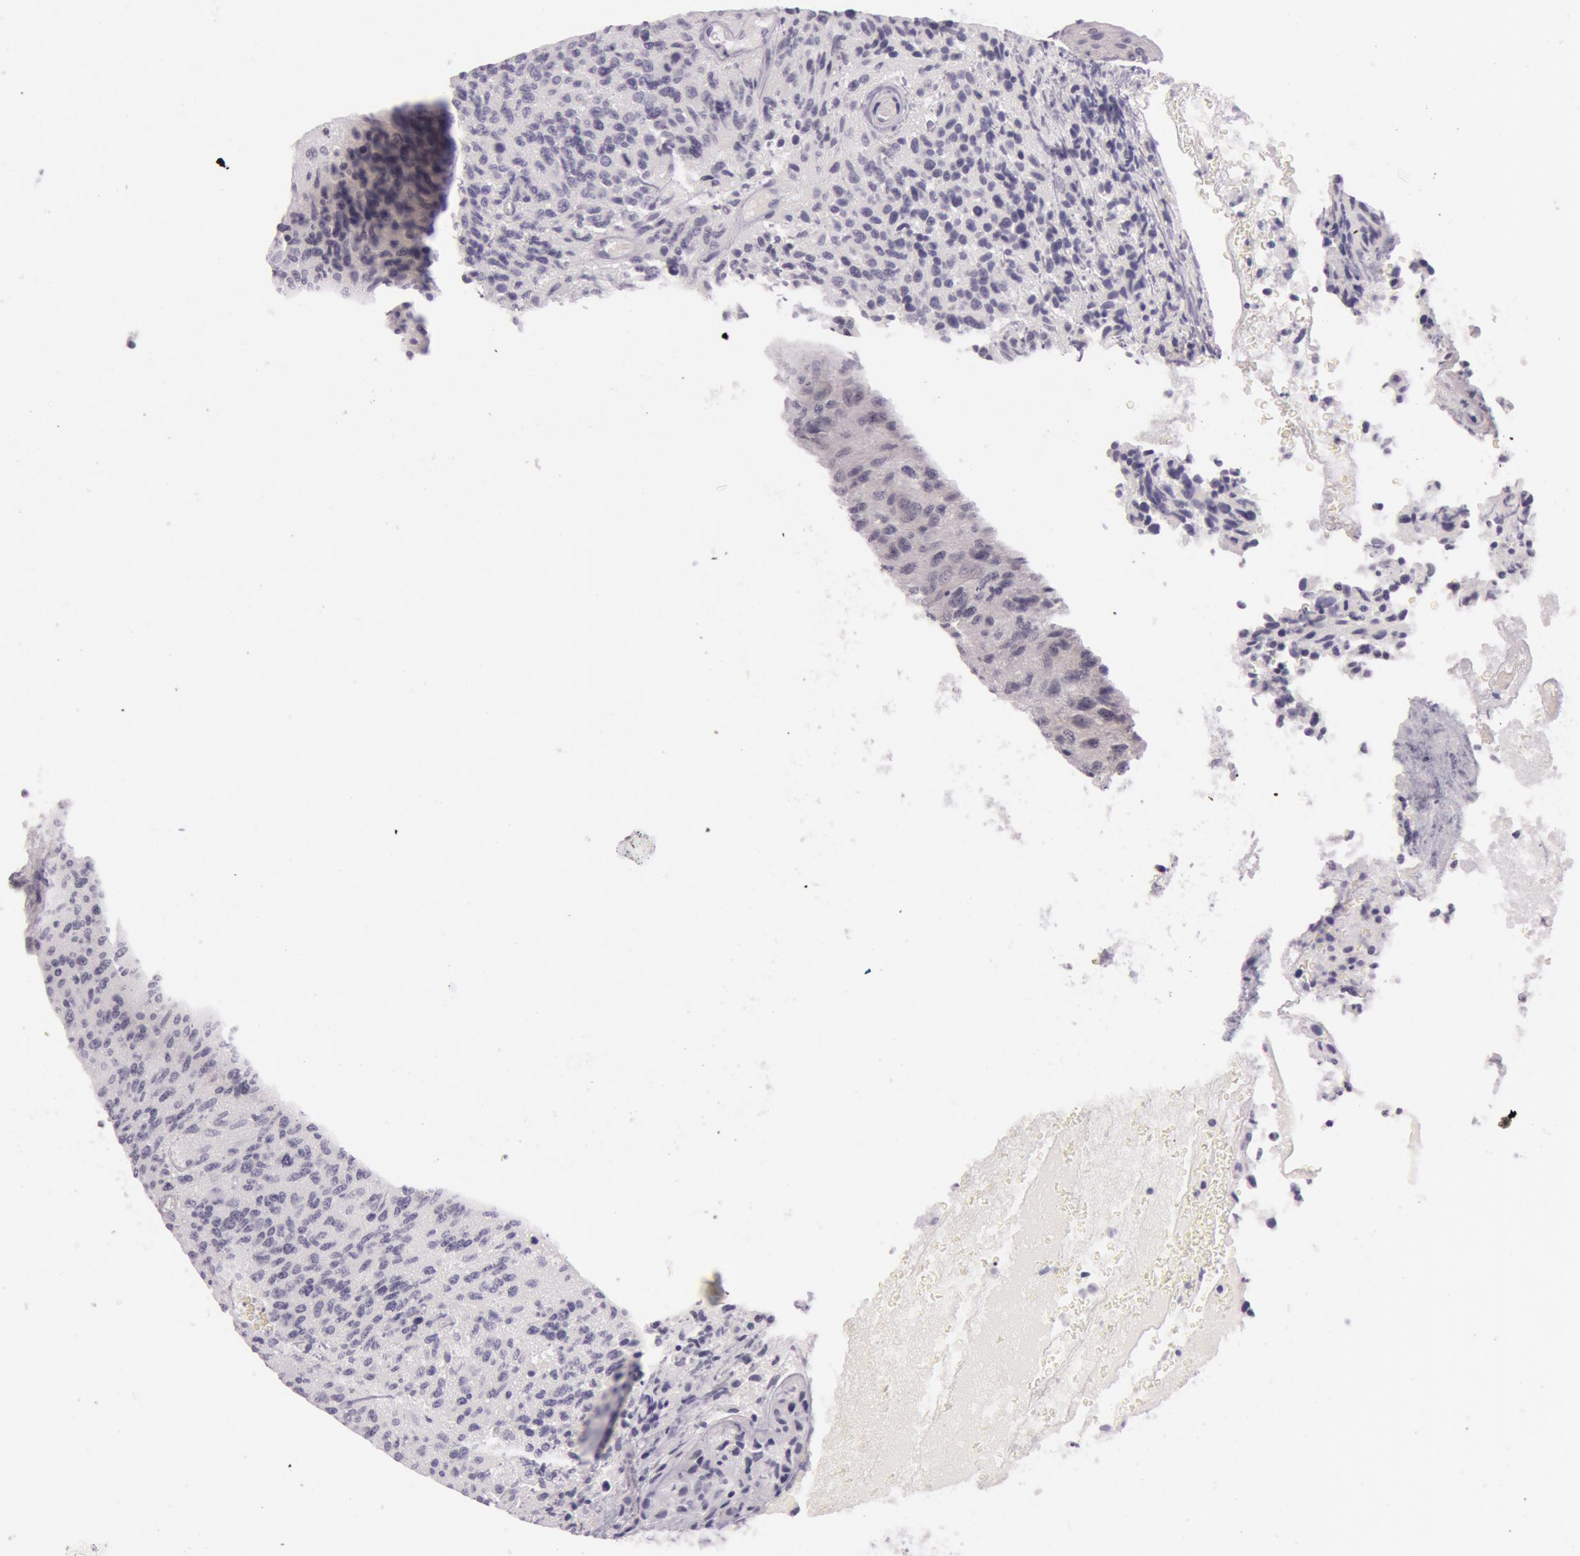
{"staining": {"intensity": "negative", "quantity": "none", "location": "none"}, "tissue": "glioma", "cell_type": "Tumor cells", "image_type": "cancer", "snomed": [{"axis": "morphology", "description": "Glioma, malignant, High grade"}, {"axis": "topography", "description": "Brain"}], "caption": "Photomicrograph shows no significant protein expression in tumor cells of malignant high-grade glioma.", "gene": "RBMY1F", "patient": {"sex": "male", "age": 36}}